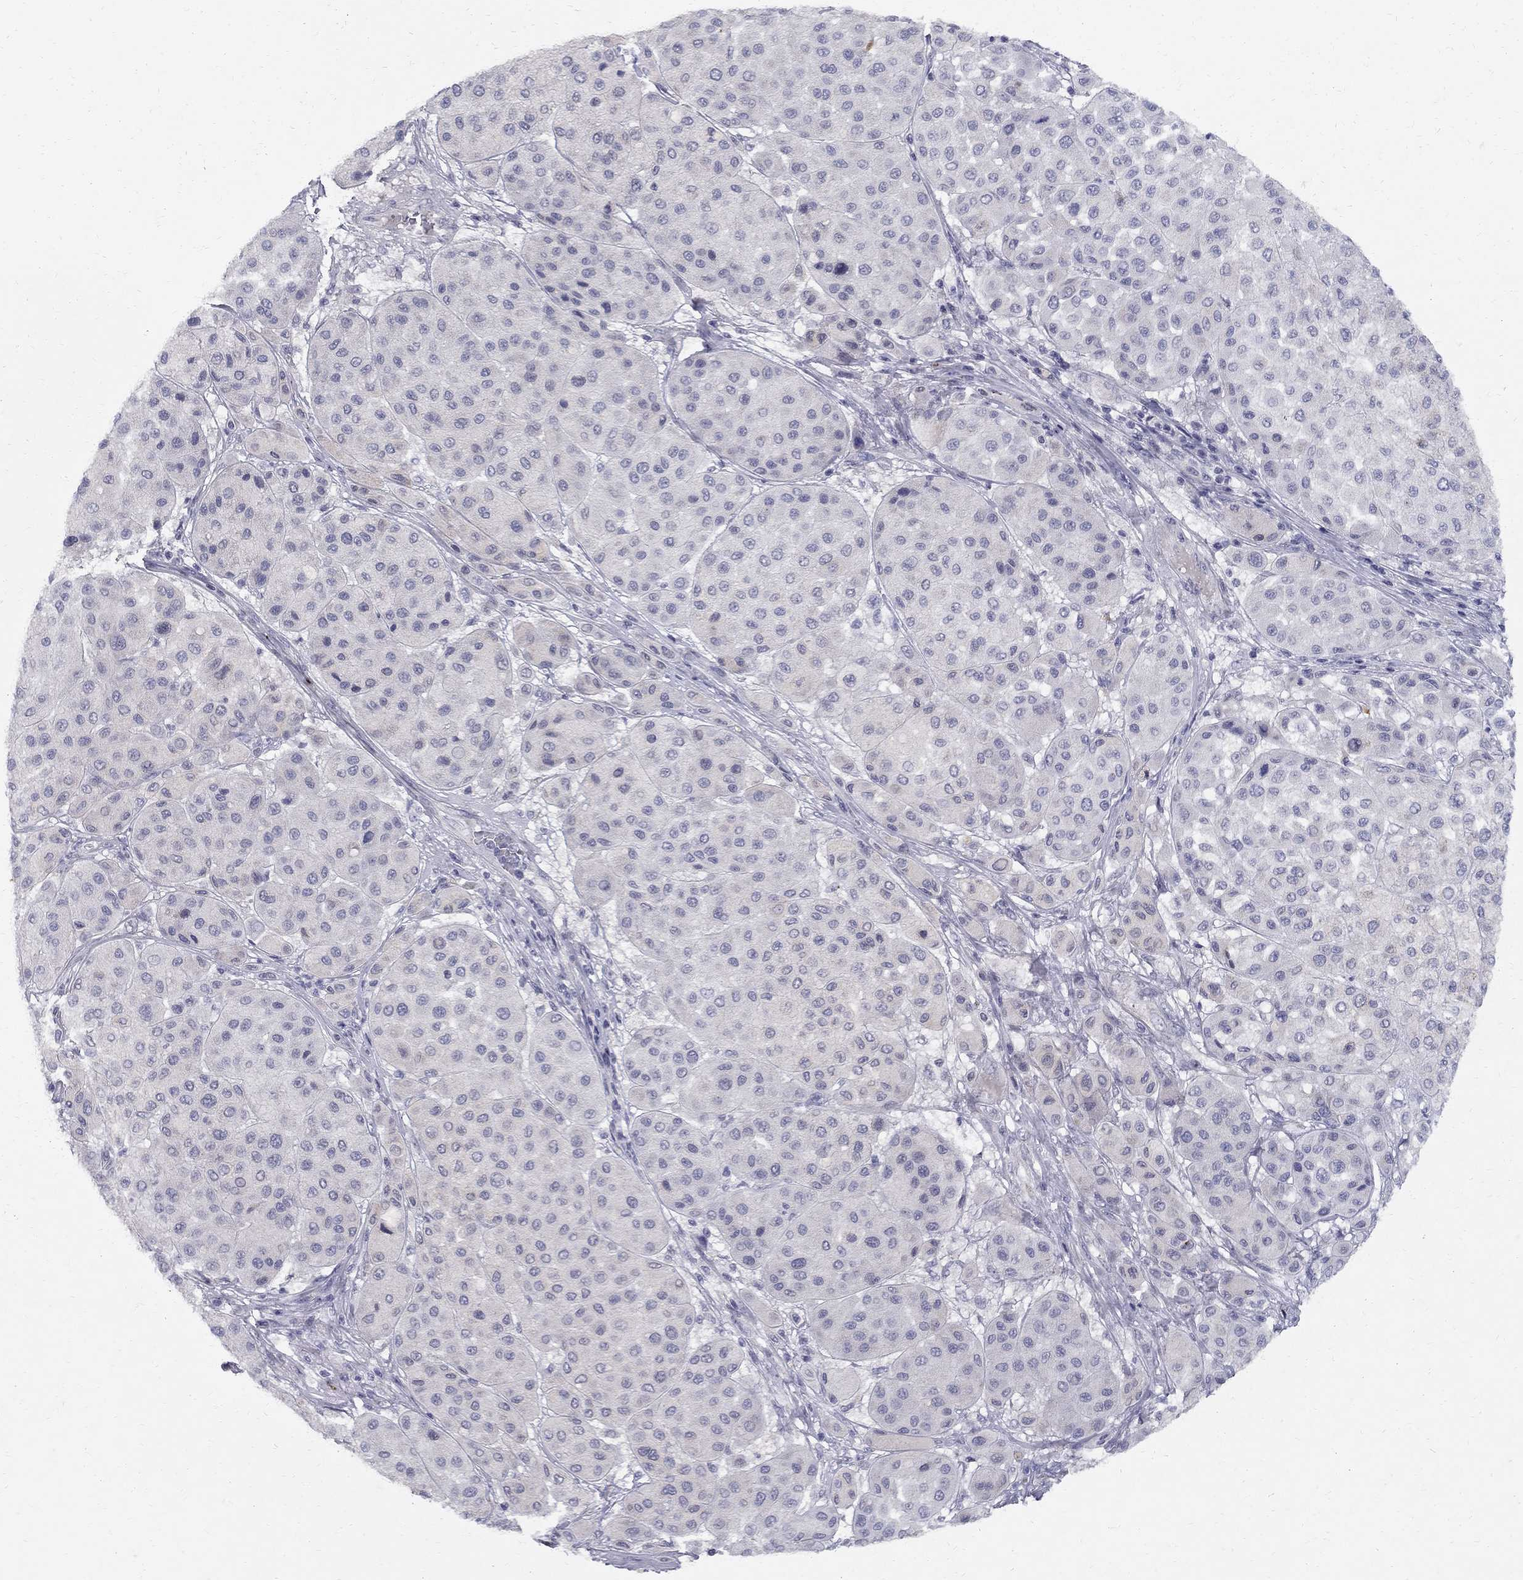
{"staining": {"intensity": "negative", "quantity": "none", "location": "none"}, "tissue": "melanoma", "cell_type": "Tumor cells", "image_type": "cancer", "snomed": [{"axis": "morphology", "description": "Malignant melanoma, Metastatic site"}, {"axis": "topography", "description": "Smooth muscle"}], "caption": "High power microscopy micrograph of an immunohistochemistry histopathology image of melanoma, revealing no significant staining in tumor cells.", "gene": "CLIC6", "patient": {"sex": "male", "age": 41}}